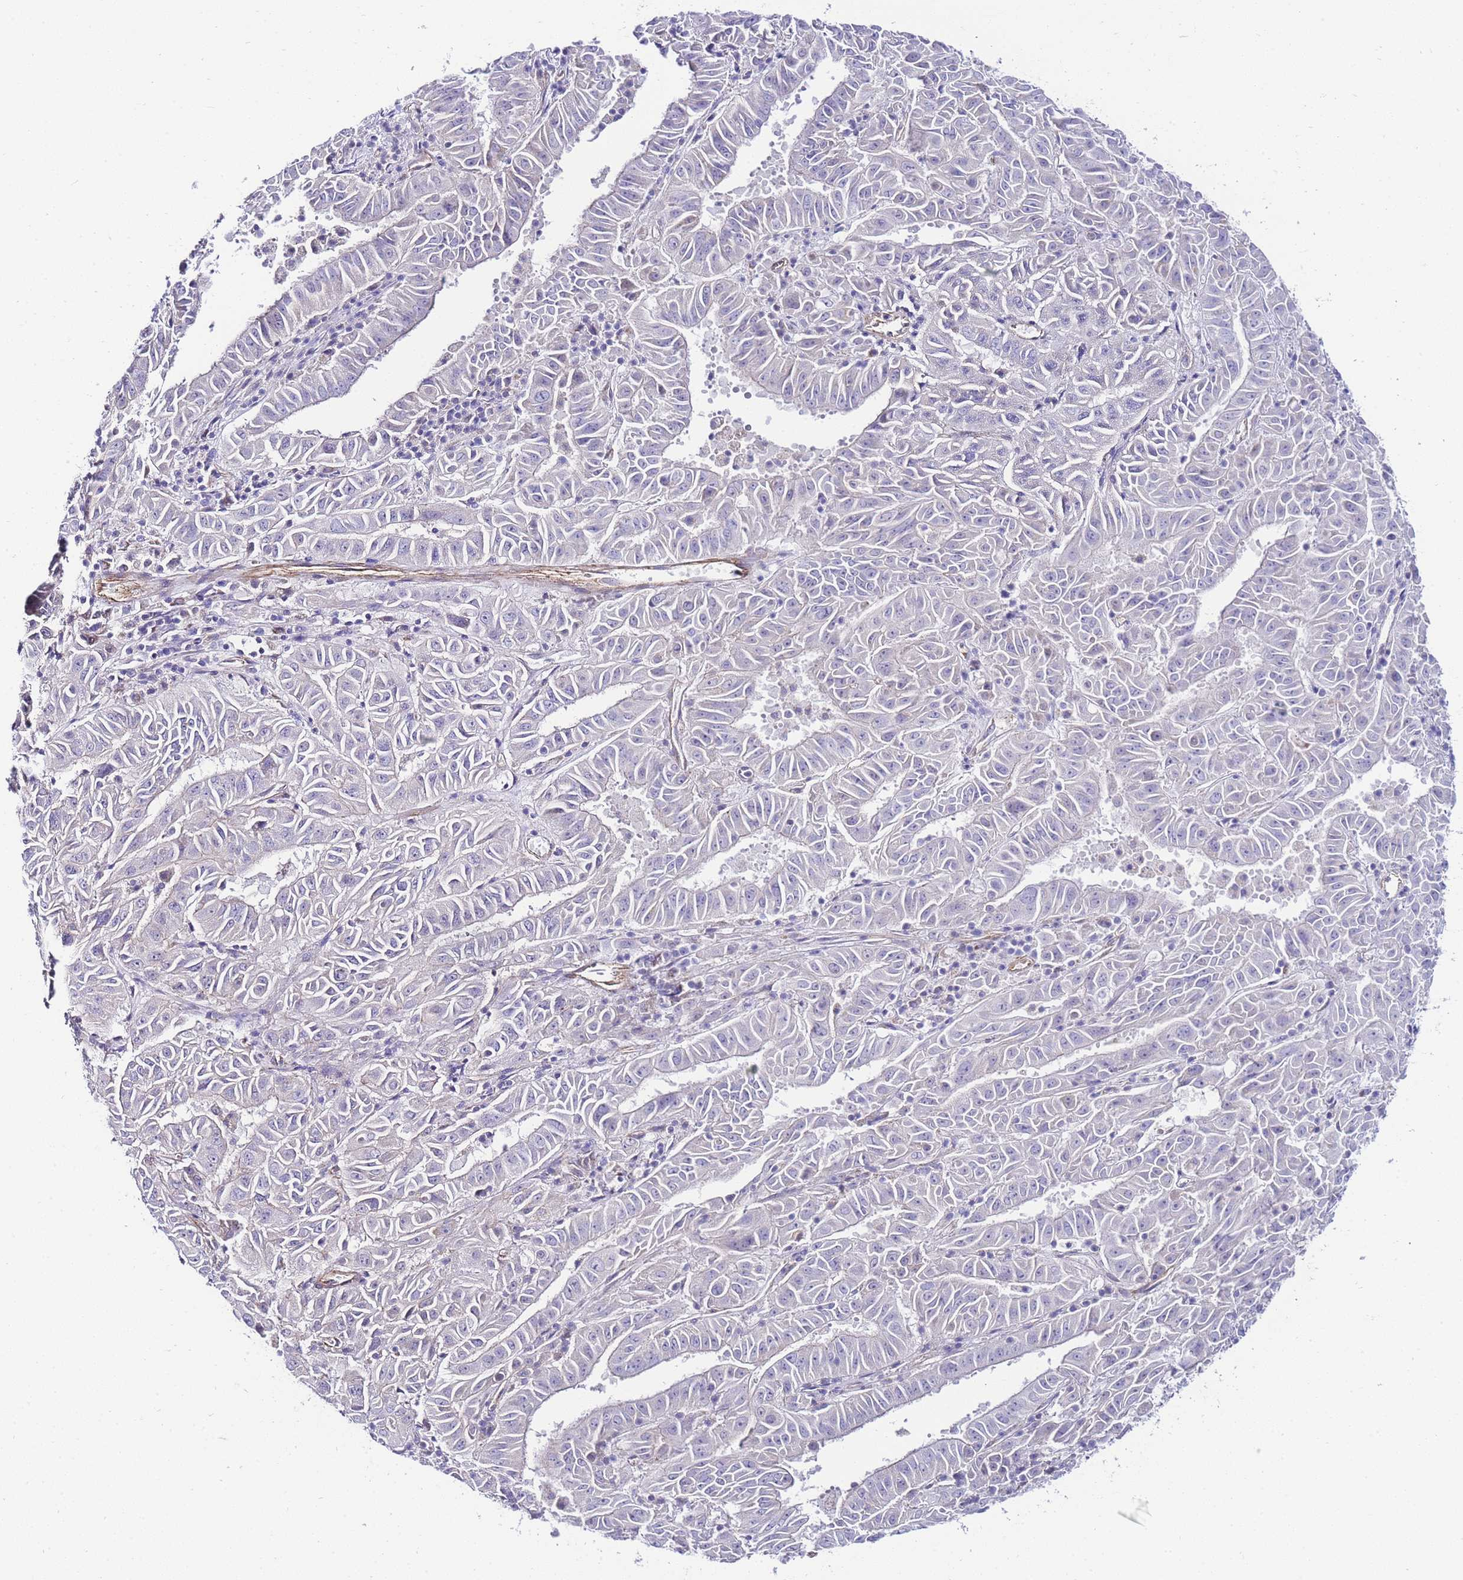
{"staining": {"intensity": "negative", "quantity": "none", "location": "none"}, "tissue": "pancreatic cancer", "cell_type": "Tumor cells", "image_type": "cancer", "snomed": [{"axis": "morphology", "description": "Adenocarcinoma, NOS"}, {"axis": "topography", "description": "Pancreas"}], "caption": "Immunohistochemical staining of pancreatic cancer (adenocarcinoma) displays no significant expression in tumor cells. (DAB (3,3'-diaminobenzidine) immunohistochemistry visualized using brightfield microscopy, high magnification).", "gene": "PDCD7", "patient": {"sex": "male", "age": 63}}